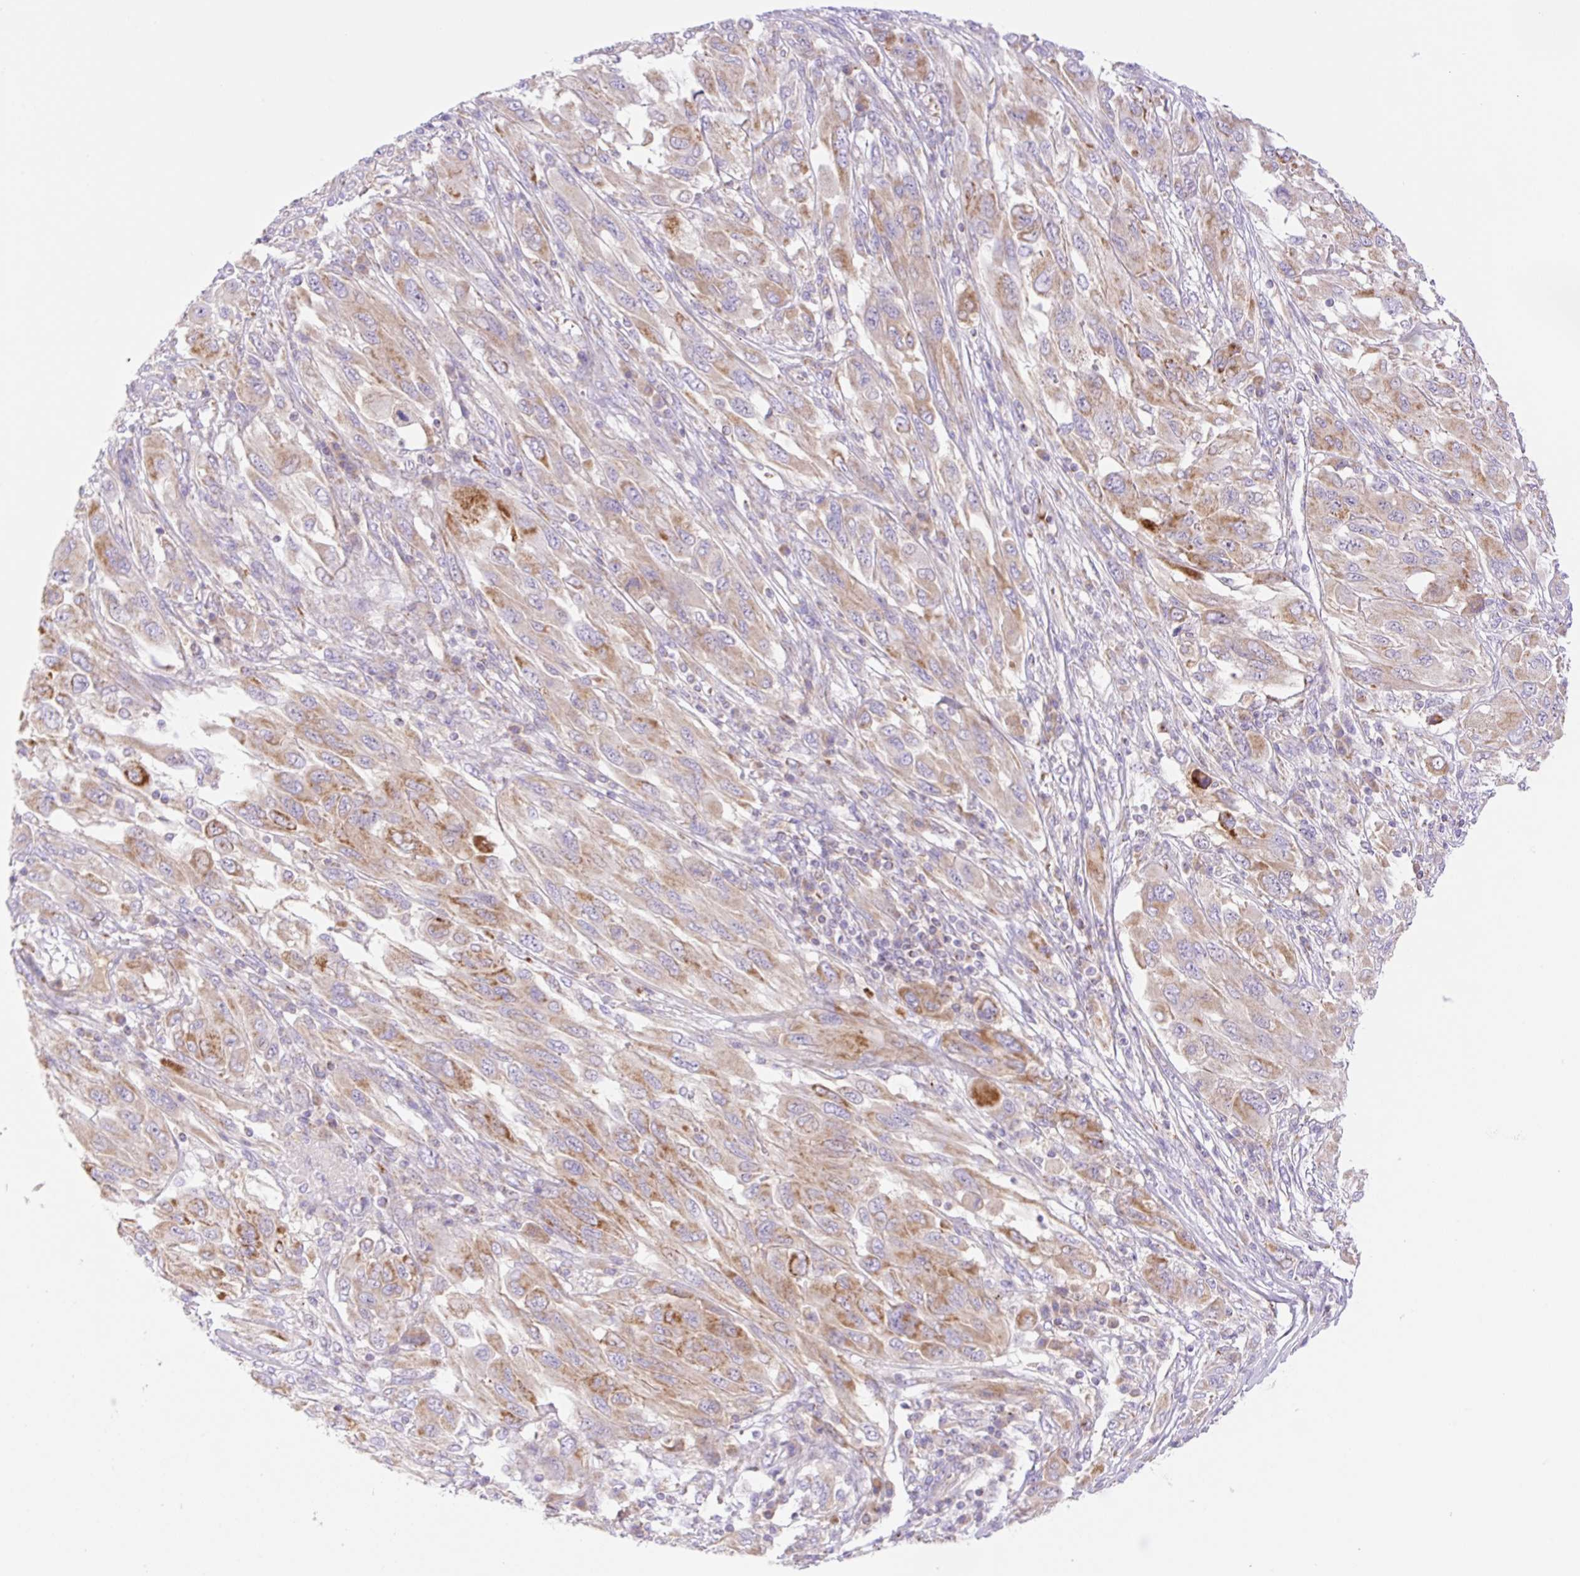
{"staining": {"intensity": "moderate", "quantity": "25%-75%", "location": "cytoplasmic/membranous"}, "tissue": "melanoma", "cell_type": "Tumor cells", "image_type": "cancer", "snomed": [{"axis": "morphology", "description": "Malignant melanoma, NOS"}, {"axis": "topography", "description": "Skin"}], "caption": "This is a micrograph of immunohistochemistry (IHC) staining of malignant melanoma, which shows moderate staining in the cytoplasmic/membranous of tumor cells.", "gene": "ETNK2", "patient": {"sex": "female", "age": 91}}